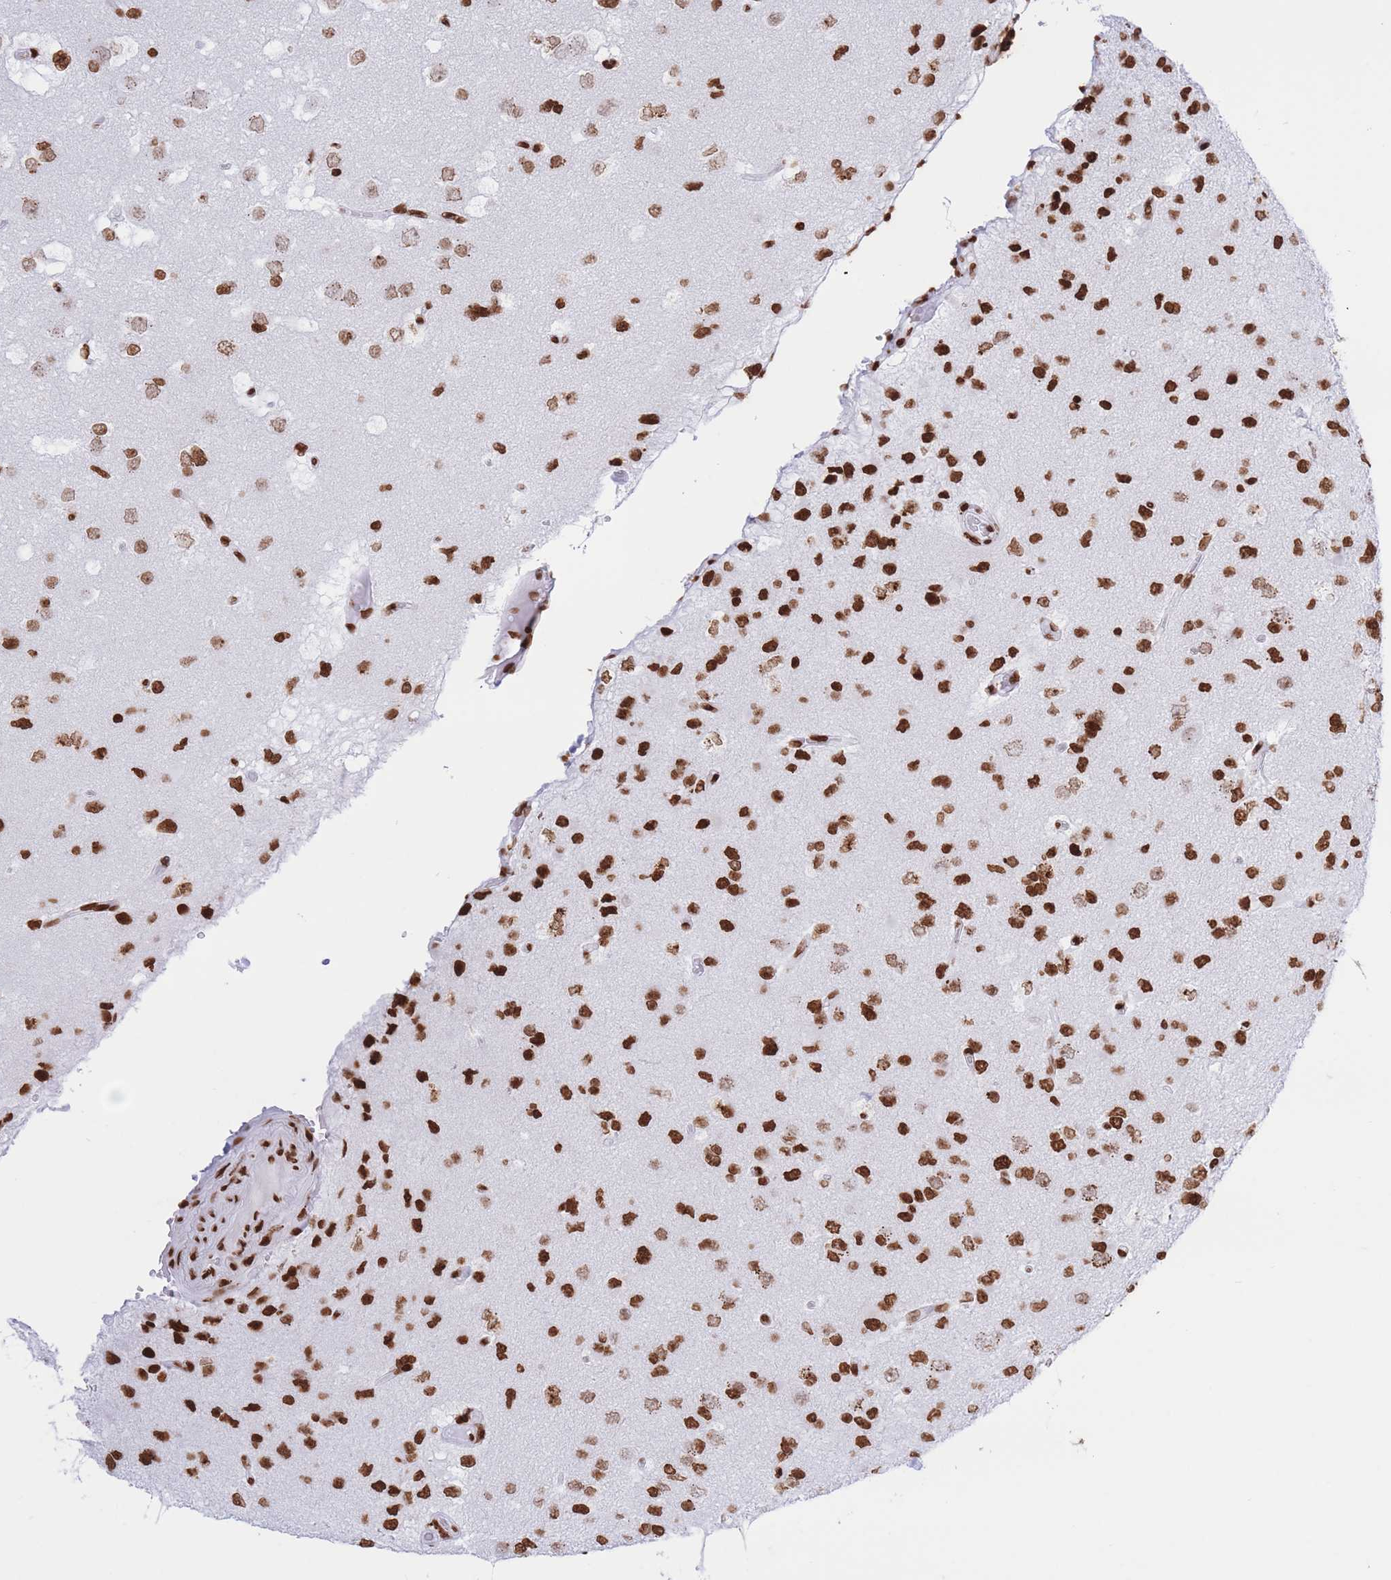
{"staining": {"intensity": "strong", "quantity": ">75%", "location": "nuclear"}, "tissue": "glioma", "cell_type": "Tumor cells", "image_type": "cancer", "snomed": [{"axis": "morphology", "description": "Glioma, malignant, High grade"}, {"axis": "topography", "description": "Brain"}], "caption": "Immunohistochemical staining of human glioma reveals high levels of strong nuclear protein staining in approximately >75% of tumor cells.", "gene": "H2BC11", "patient": {"sex": "male", "age": 53}}